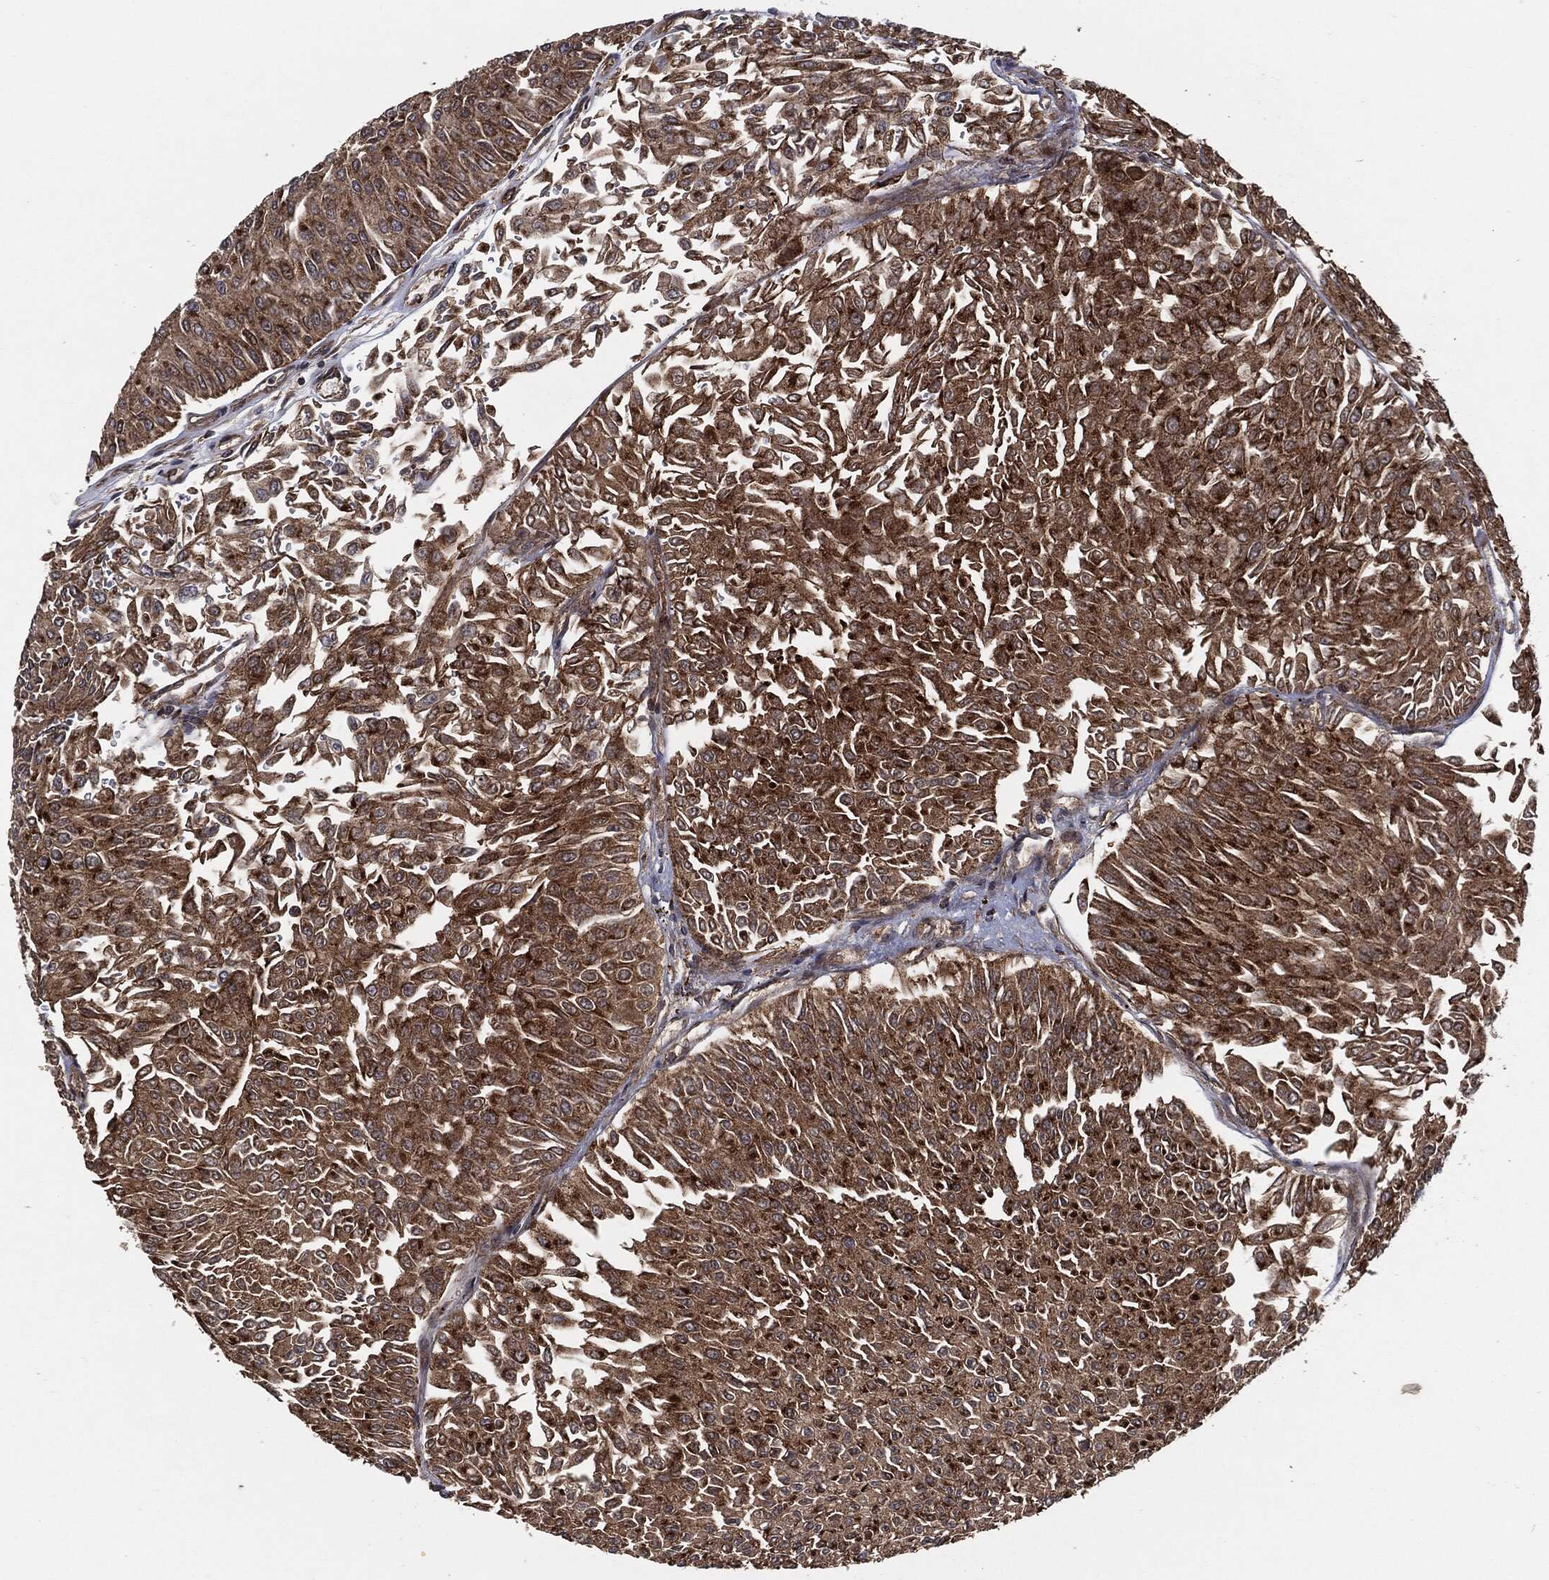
{"staining": {"intensity": "moderate", "quantity": ">75%", "location": "cytoplasmic/membranous"}, "tissue": "urothelial cancer", "cell_type": "Tumor cells", "image_type": "cancer", "snomed": [{"axis": "morphology", "description": "Urothelial carcinoma, Low grade"}, {"axis": "topography", "description": "Urinary bladder"}], "caption": "IHC of urothelial carcinoma (low-grade) displays medium levels of moderate cytoplasmic/membranous positivity in approximately >75% of tumor cells.", "gene": "BCAR1", "patient": {"sex": "male", "age": 67}}